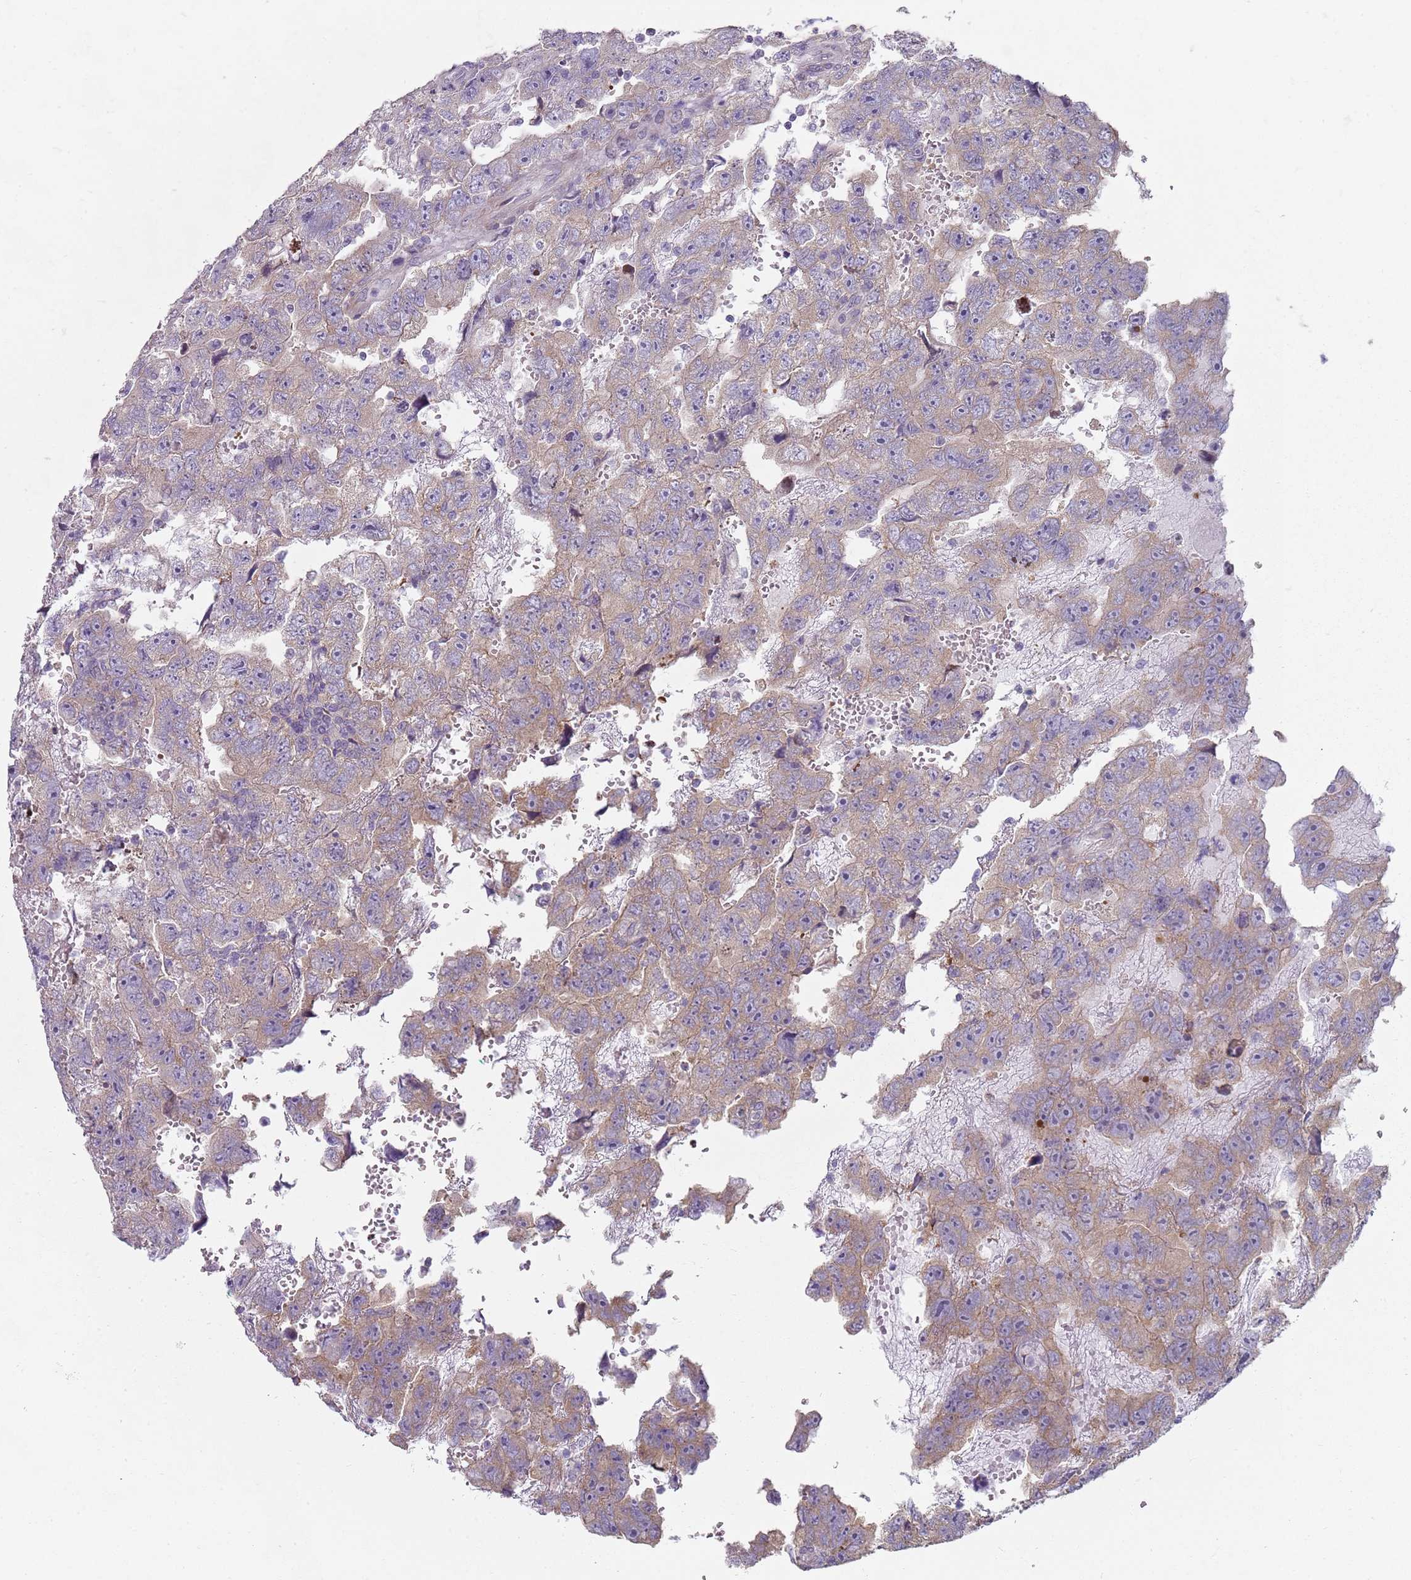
{"staining": {"intensity": "weak", "quantity": ">75%", "location": "cytoplasmic/membranous"}, "tissue": "testis cancer", "cell_type": "Tumor cells", "image_type": "cancer", "snomed": [{"axis": "morphology", "description": "Carcinoma, Embryonal, NOS"}, {"axis": "topography", "description": "Testis"}], "caption": "Immunohistochemical staining of testis cancer shows weak cytoplasmic/membranous protein positivity in about >75% of tumor cells. (DAB (3,3'-diaminobenzidine) IHC with brightfield microscopy, high magnification).", "gene": "SLC26A6", "patient": {"sex": "male", "age": 45}}